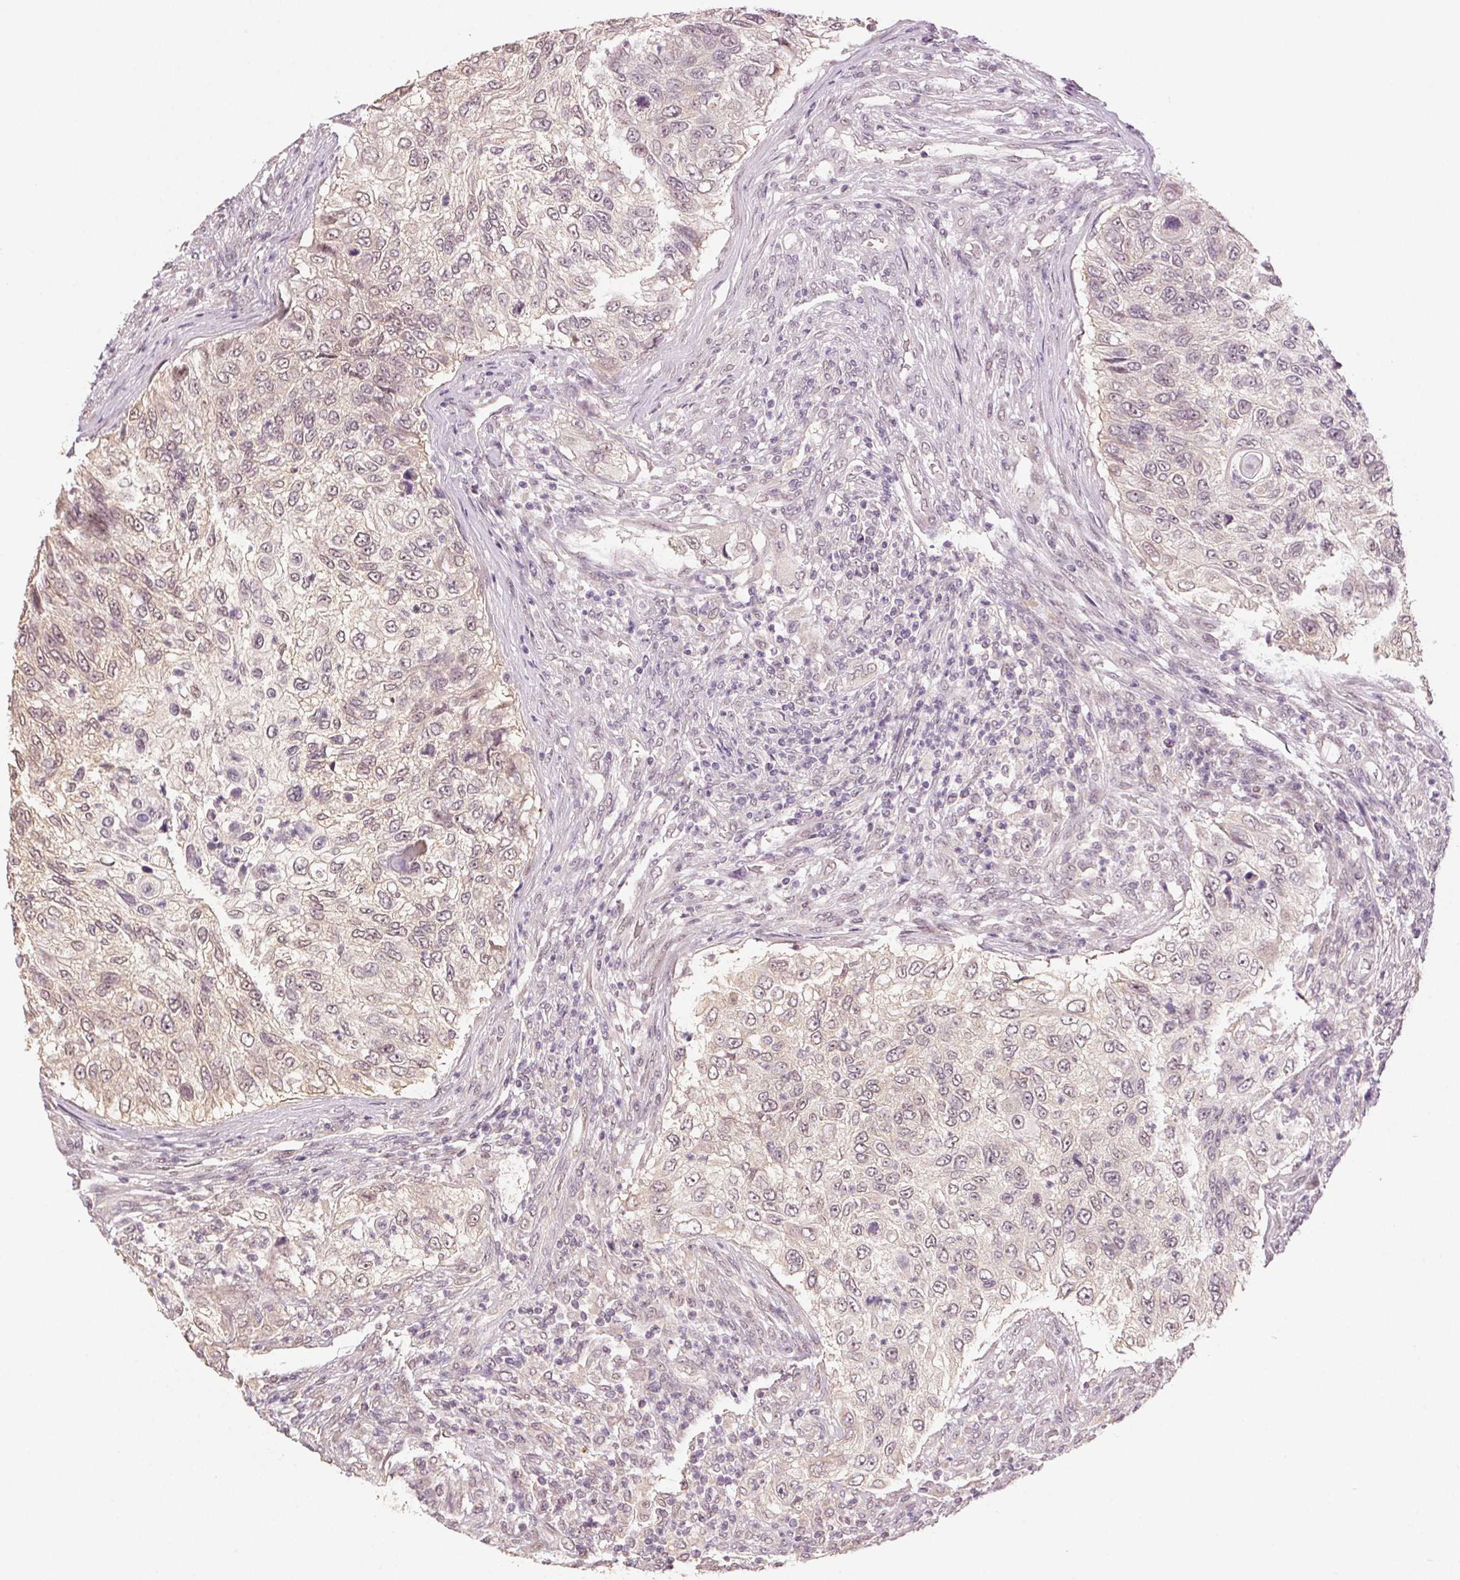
{"staining": {"intensity": "weak", "quantity": "<25%", "location": "nuclear"}, "tissue": "urothelial cancer", "cell_type": "Tumor cells", "image_type": "cancer", "snomed": [{"axis": "morphology", "description": "Urothelial carcinoma, High grade"}, {"axis": "topography", "description": "Urinary bladder"}], "caption": "High-grade urothelial carcinoma was stained to show a protein in brown. There is no significant expression in tumor cells.", "gene": "PLCB1", "patient": {"sex": "female", "age": 60}}